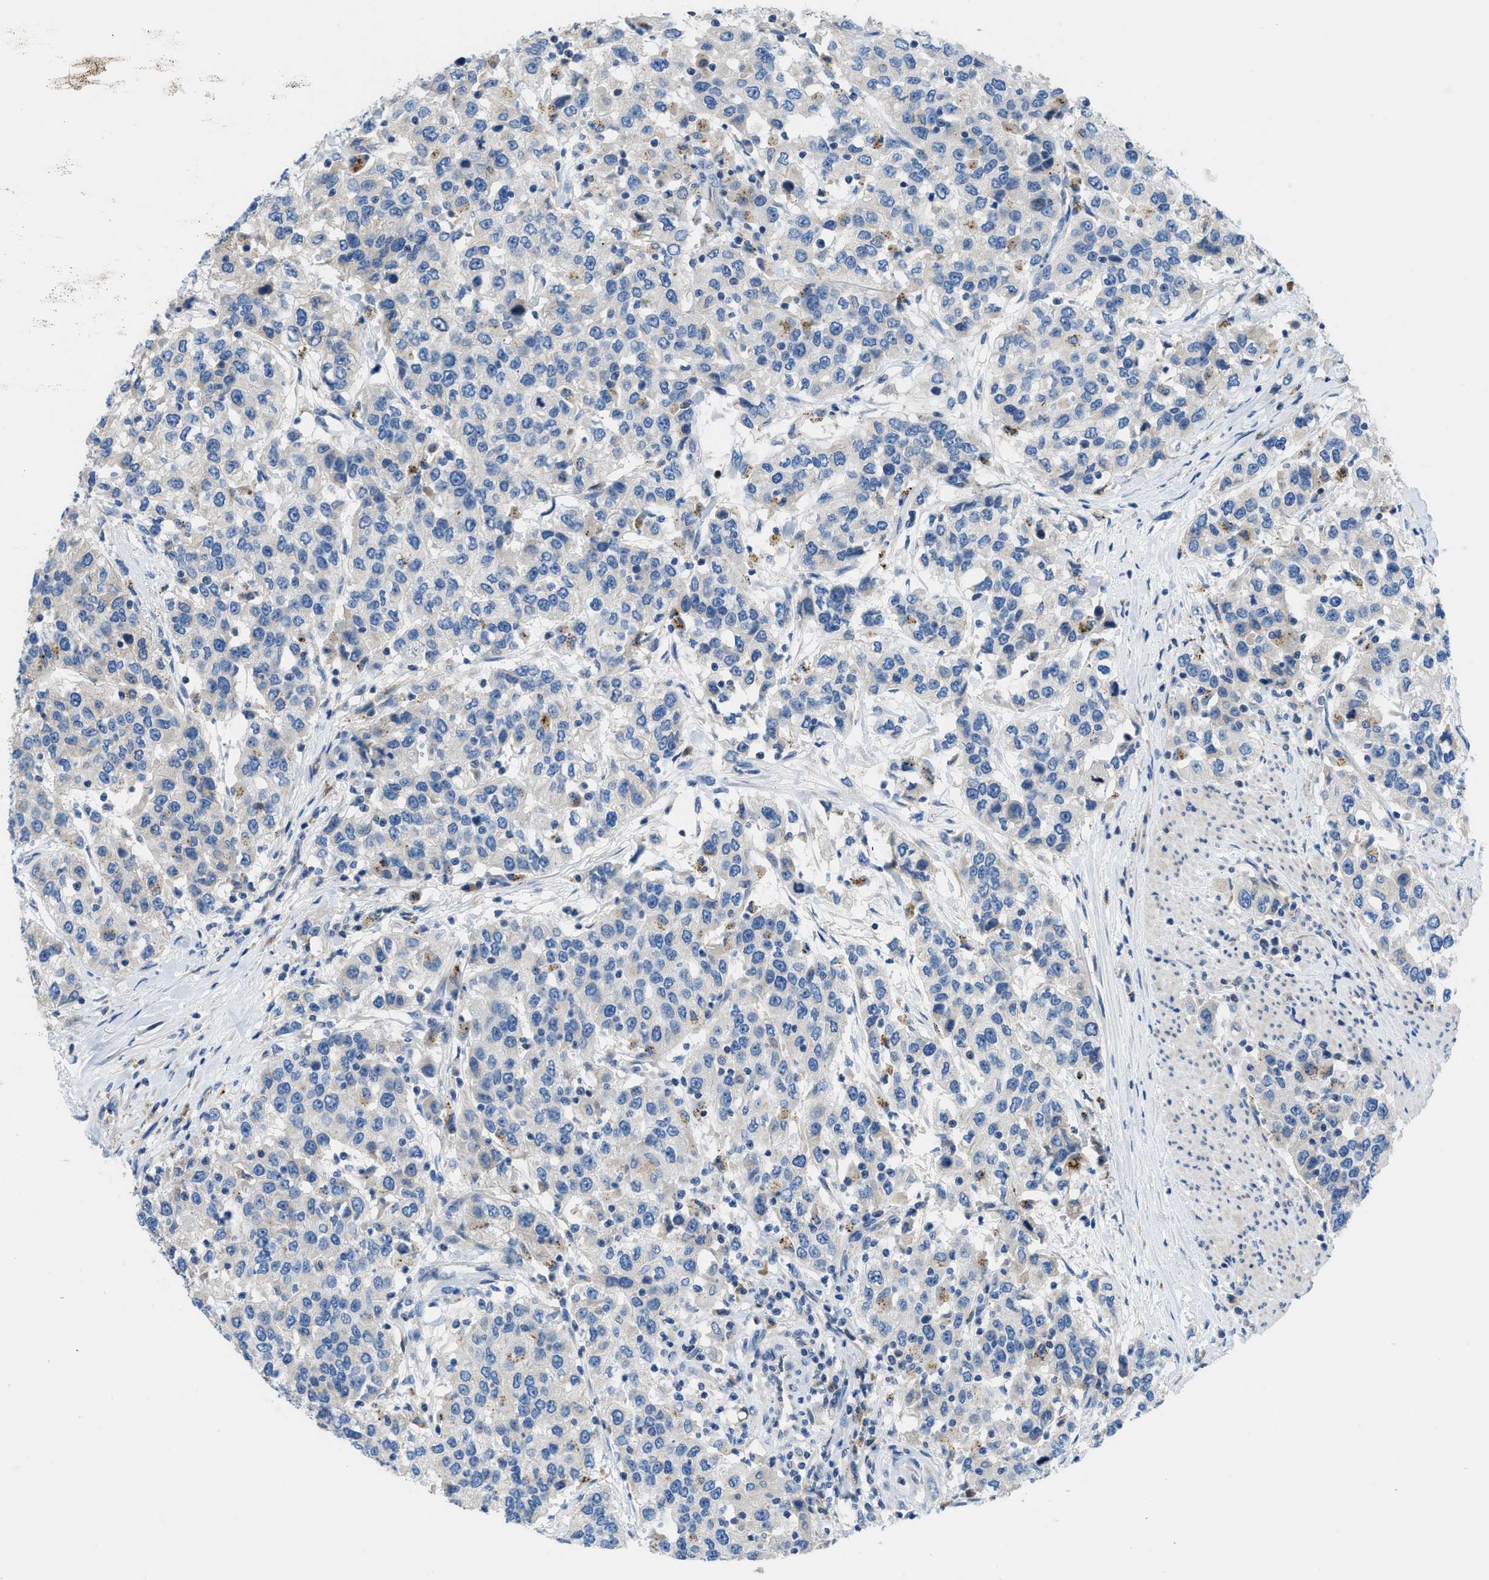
{"staining": {"intensity": "negative", "quantity": "none", "location": "none"}, "tissue": "urothelial cancer", "cell_type": "Tumor cells", "image_type": "cancer", "snomed": [{"axis": "morphology", "description": "Urothelial carcinoma, High grade"}, {"axis": "topography", "description": "Urinary bladder"}], "caption": "An immunohistochemistry (IHC) histopathology image of urothelial carcinoma (high-grade) is shown. There is no staining in tumor cells of urothelial carcinoma (high-grade). Brightfield microscopy of immunohistochemistry (IHC) stained with DAB (3,3'-diaminobenzidine) (brown) and hematoxylin (blue), captured at high magnification.", "gene": "TMEM248", "patient": {"sex": "female", "age": 80}}